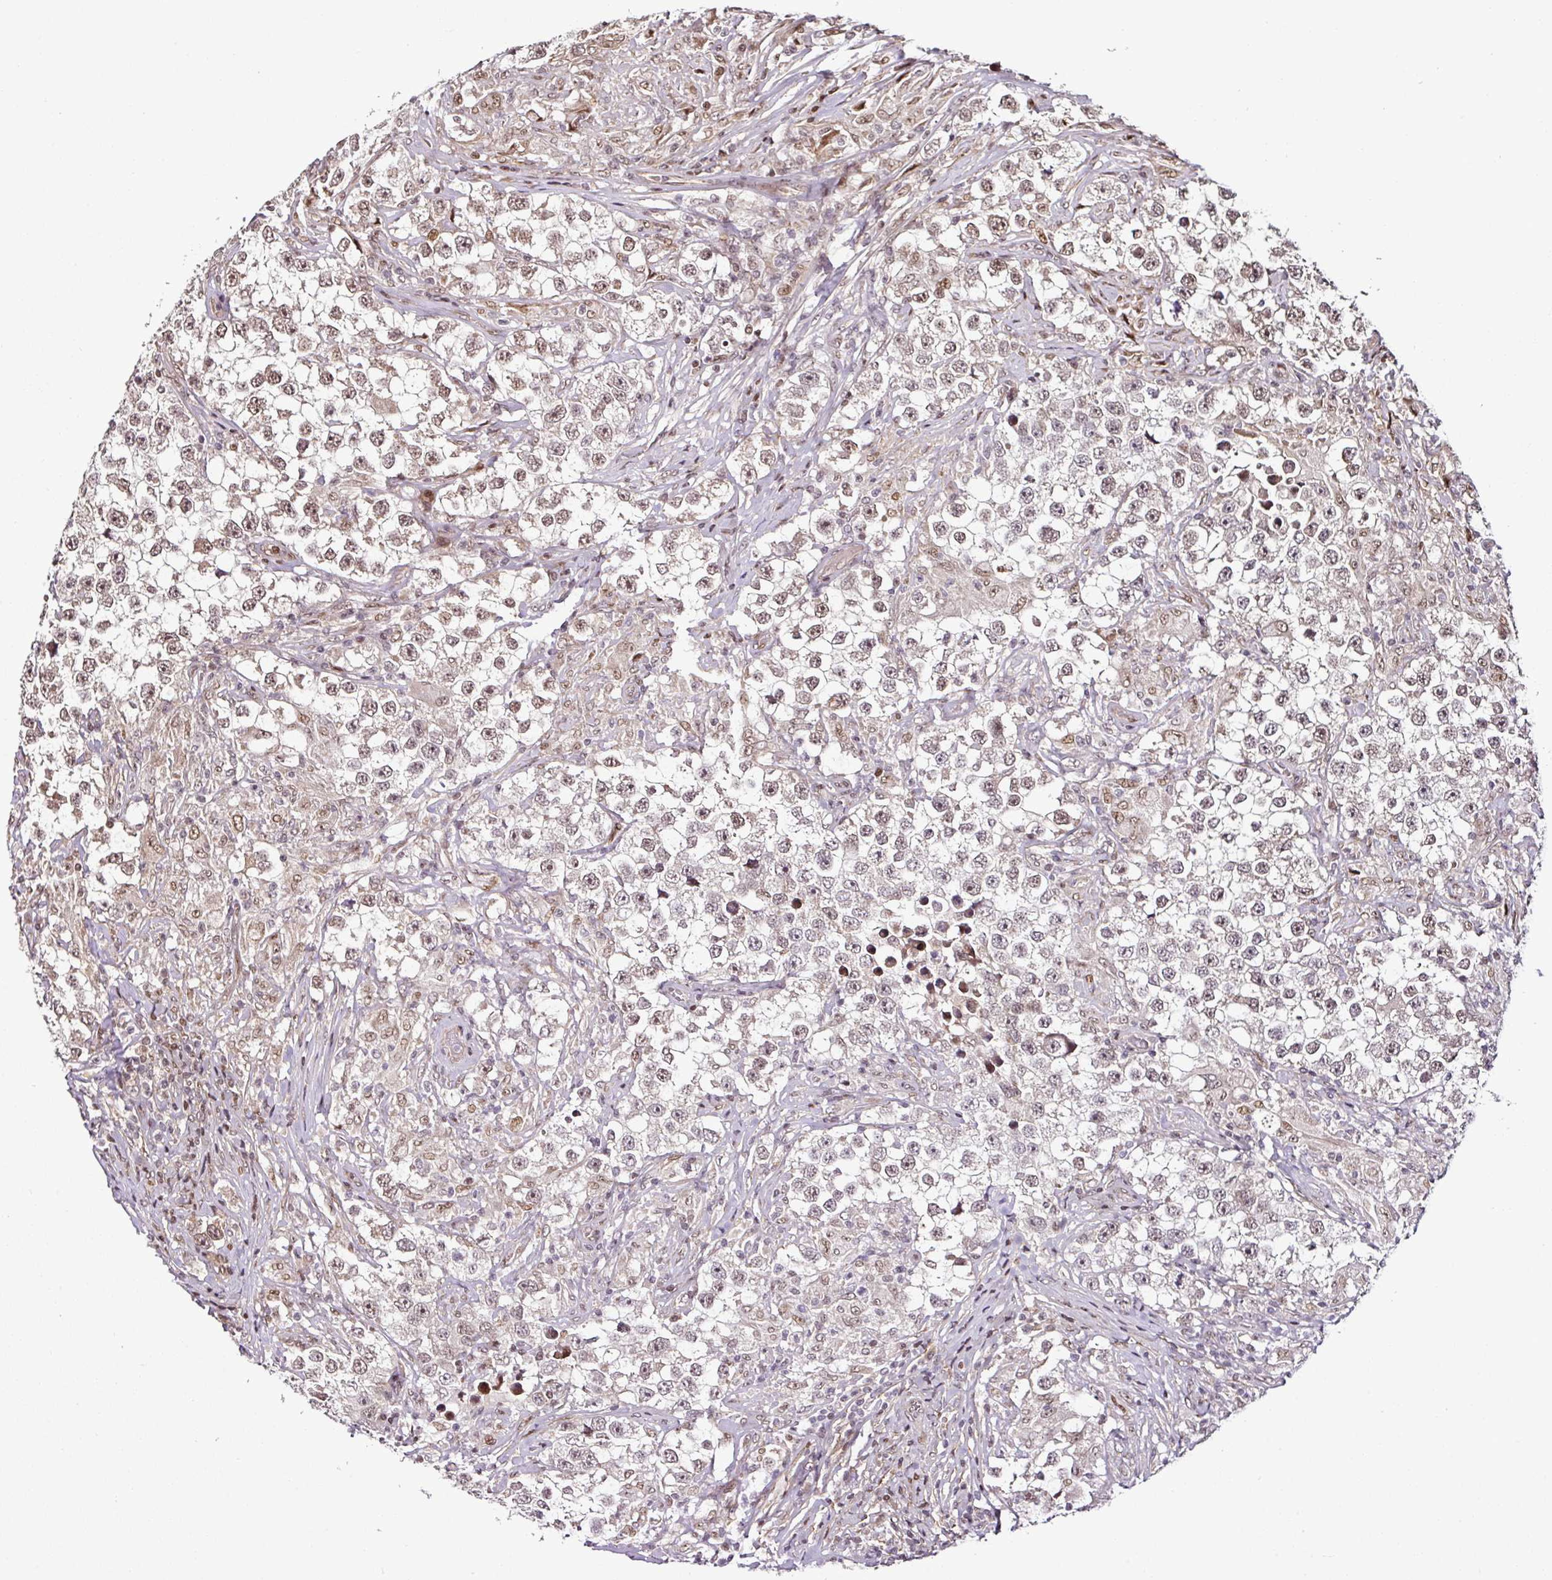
{"staining": {"intensity": "weak", "quantity": ">75%", "location": "nuclear"}, "tissue": "testis cancer", "cell_type": "Tumor cells", "image_type": "cancer", "snomed": [{"axis": "morphology", "description": "Seminoma, NOS"}, {"axis": "topography", "description": "Testis"}], "caption": "Immunohistochemistry histopathology image of human testis cancer stained for a protein (brown), which reveals low levels of weak nuclear expression in approximately >75% of tumor cells.", "gene": "COPRS", "patient": {"sex": "male", "age": 46}}